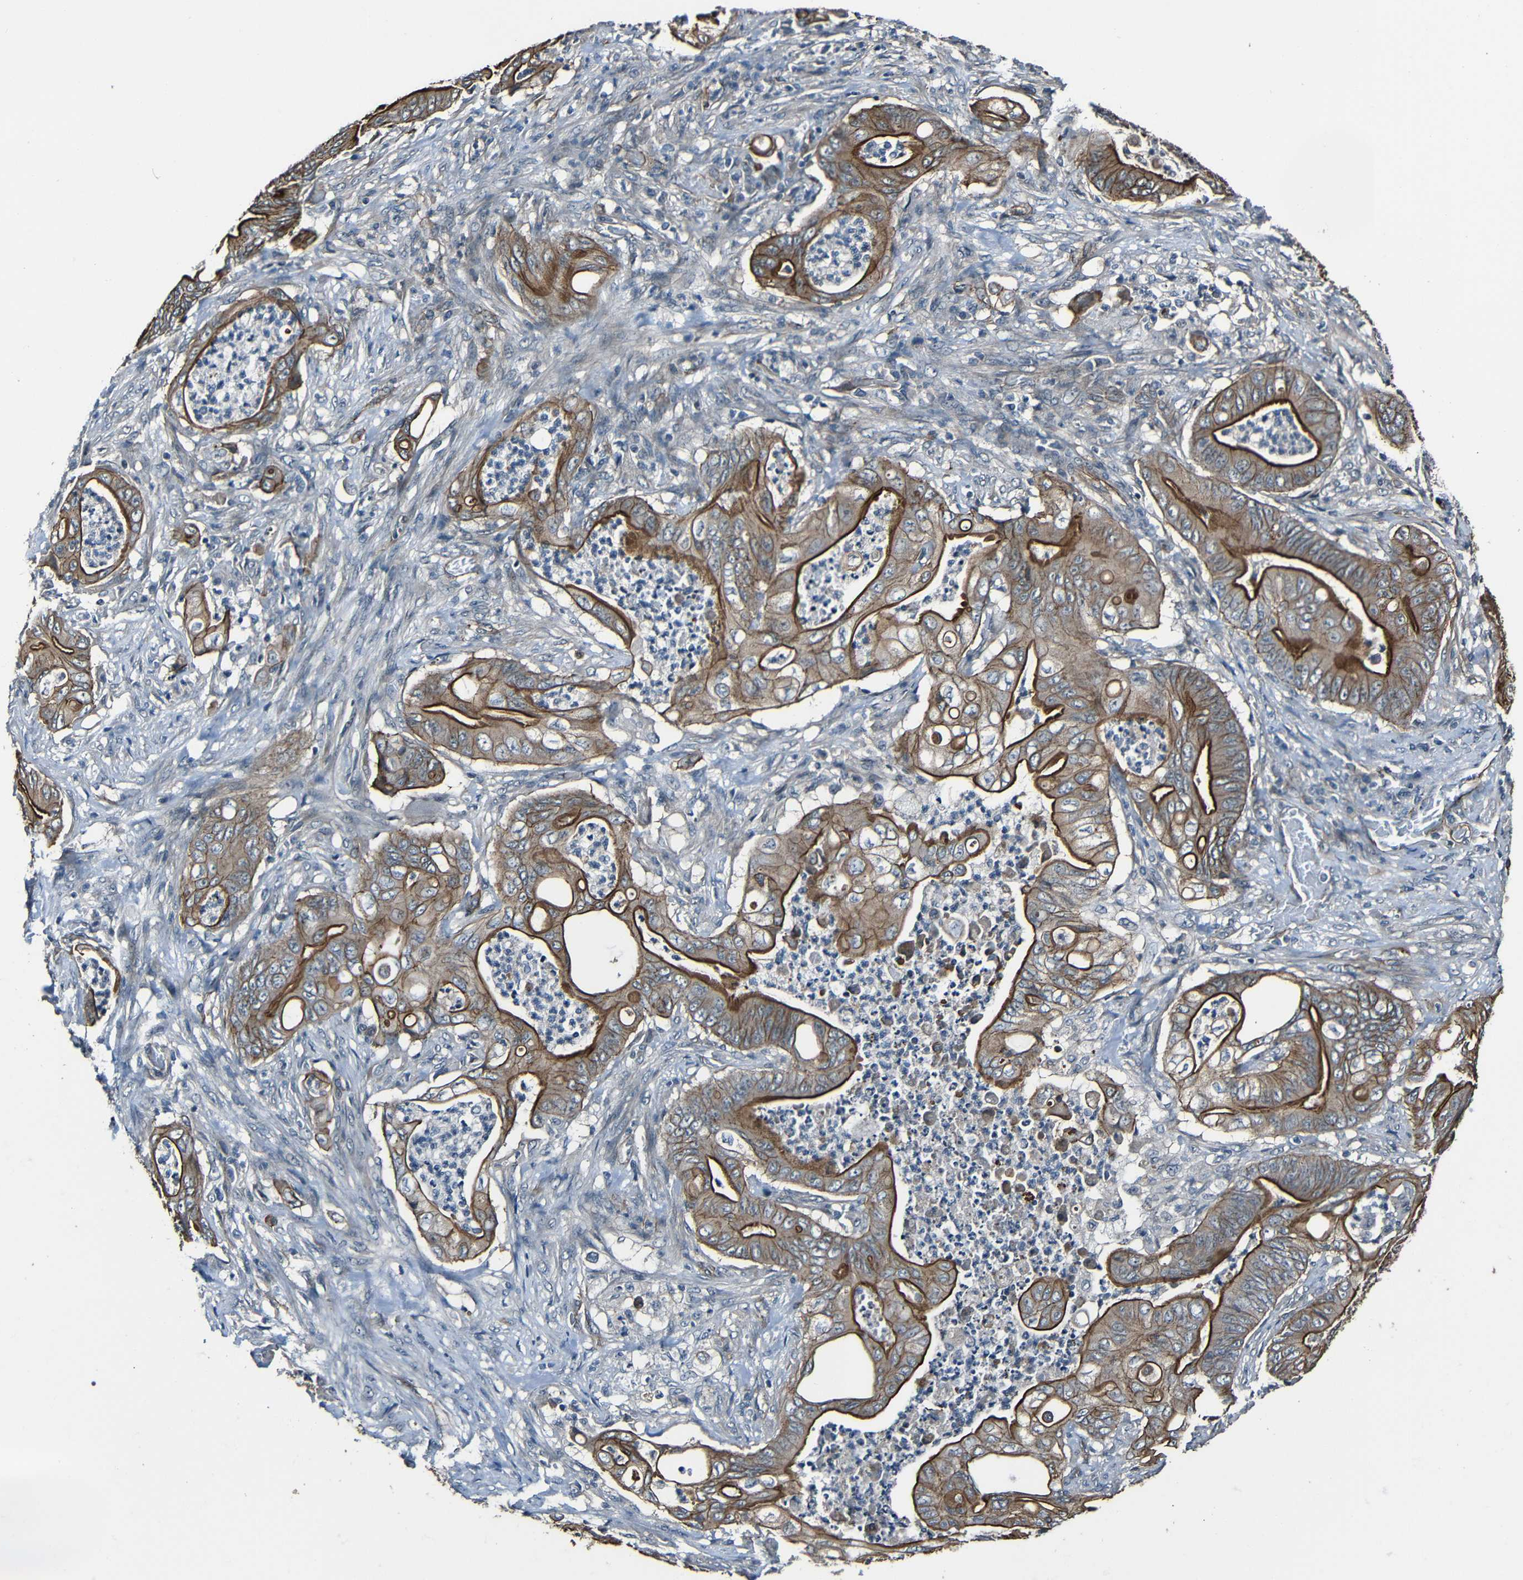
{"staining": {"intensity": "strong", "quantity": "25%-75%", "location": "cytoplasmic/membranous"}, "tissue": "stomach cancer", "cell_type": "Tumor cells", "image_type": "cancer", "snomed": [{"axis": "morphology", "description": "Adenocarcinoma, NOS"}, {"axis": "topography", "description": "Stomach"}], "caption": "About 25%-75% of tumor cells in human stomach cancer reveal strong cytoplasmic/membranous protein staining as visualized by brown immunohistochemical staining.", "gene": "LGR5", "patient": {"sex": "female", "age": 73}}